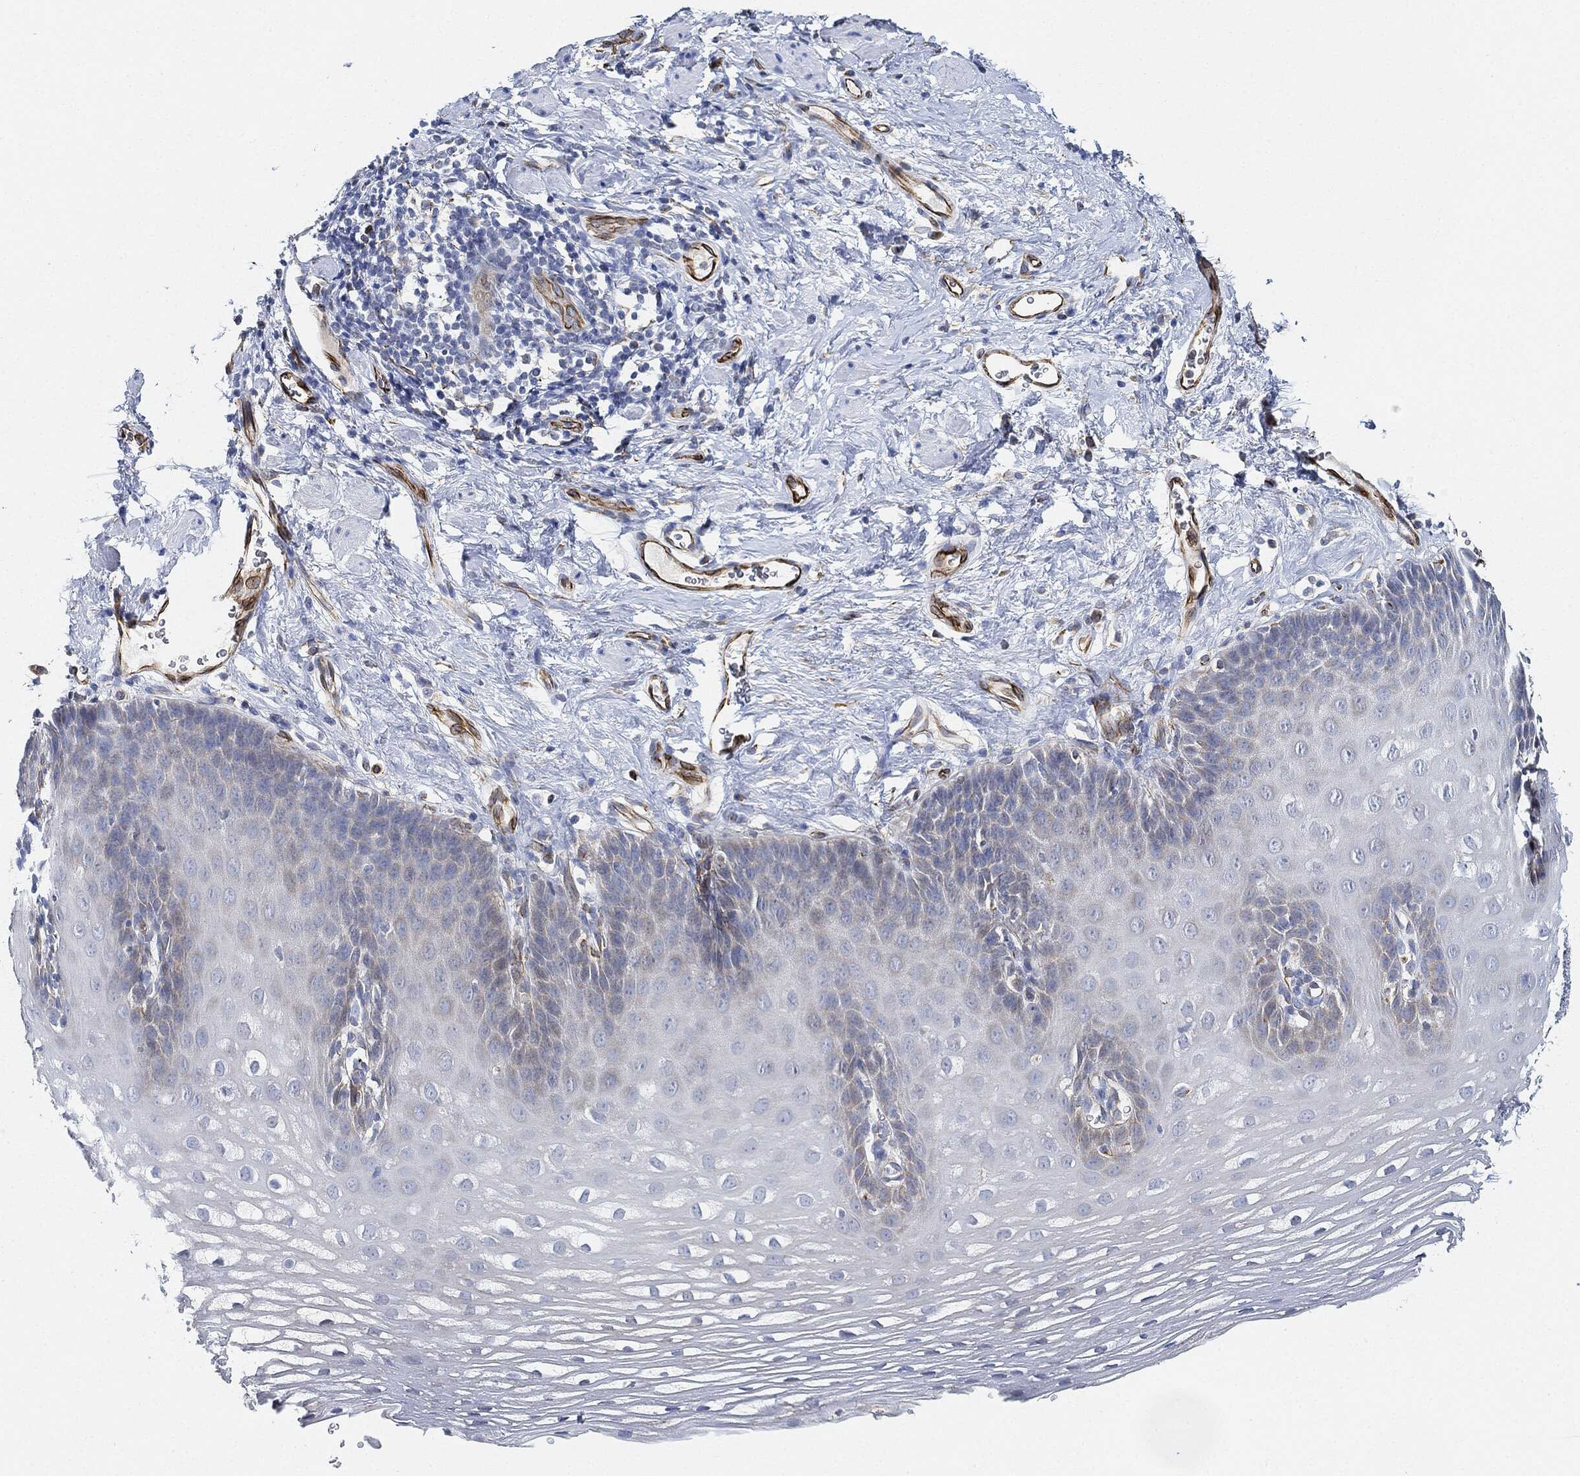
{"staining": {"intensity": "negative", "quantity": "none", "location": "none"}, "tissue": "esophagus", "cell_type": "Squamous epithelial cells", "image_type": "normal", "snomed": [{"axis": "morphology", "description": "Normal tissue, NOS"}, {"axis": "topography", "description": "Esophagus"}], "caption": "An immunohistochemistry (IHC) photomicrograph of normal esophagus is shown. There is no staining in squamous epithelial cells of esophagus. Brightfield microscopy of immunohistochemistry stained with DAB (3,3'-diaminobenzidine) (brown) and hematoxylin (blue), captured at high magnification.", "gene": "THSD1", "patient": {"sex": "male", "age": 64}}